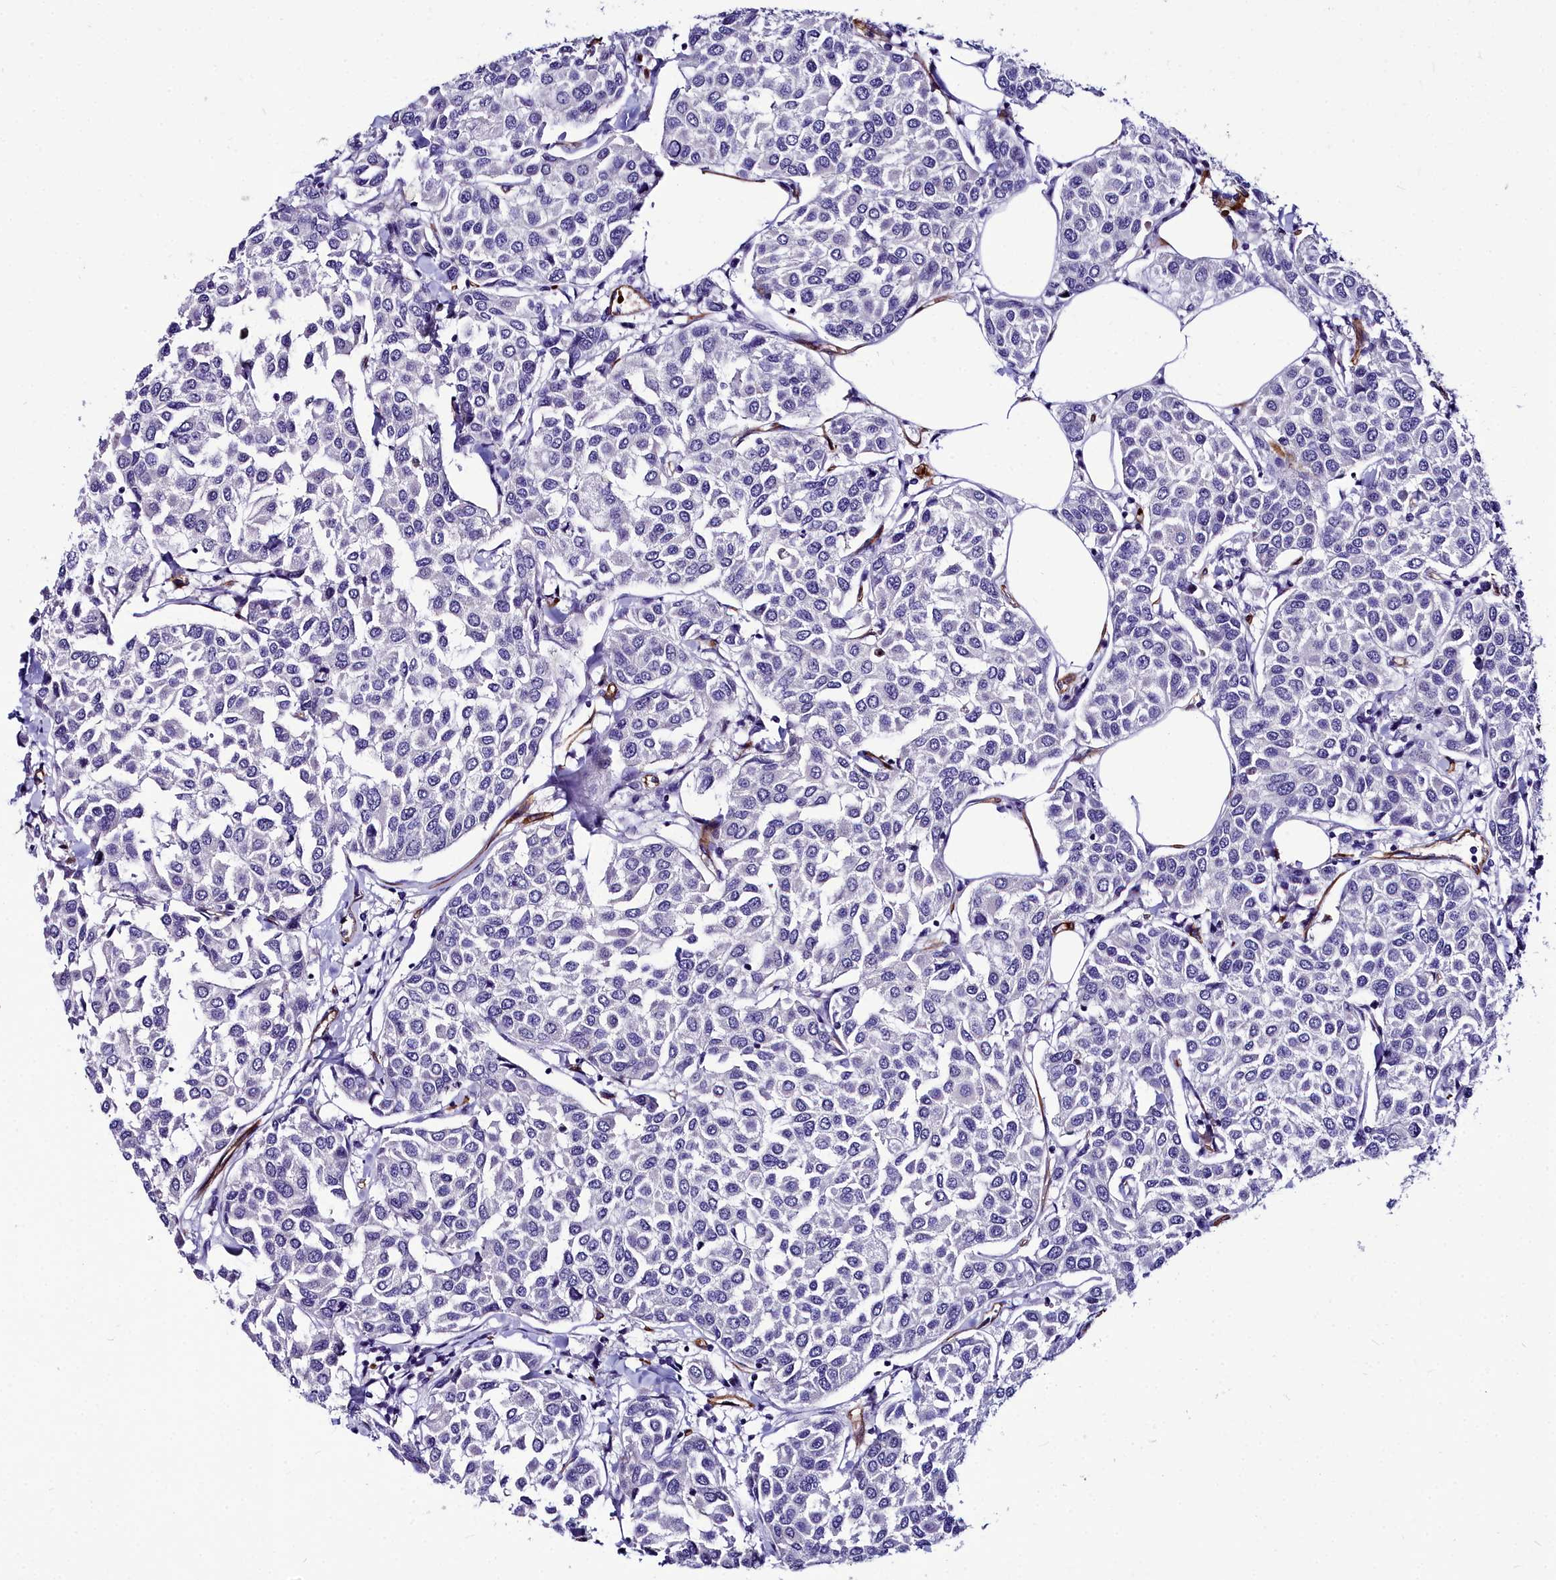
{"staining": {"intensity": "negative", "quantity": "none", "location": "none"}, "tissue": "breast cancer", "cell_type": "Tumor cells", "image_type": "cancer", "snomed": [{"axis": "morphology", "description": "Duct carcinoma"}, {"axis": "topography", "description": "Breast"}], "caption": "Immunohistochemical staining of human breast intraductal carcinoma shows no significant positivity in tumor cells. The staining is performed using DAB brown chromogen with nuclei counter-stained in using hematoxylin.", "gene": "CYP4F11", "patient": {"sex": "female", "age": 55}}